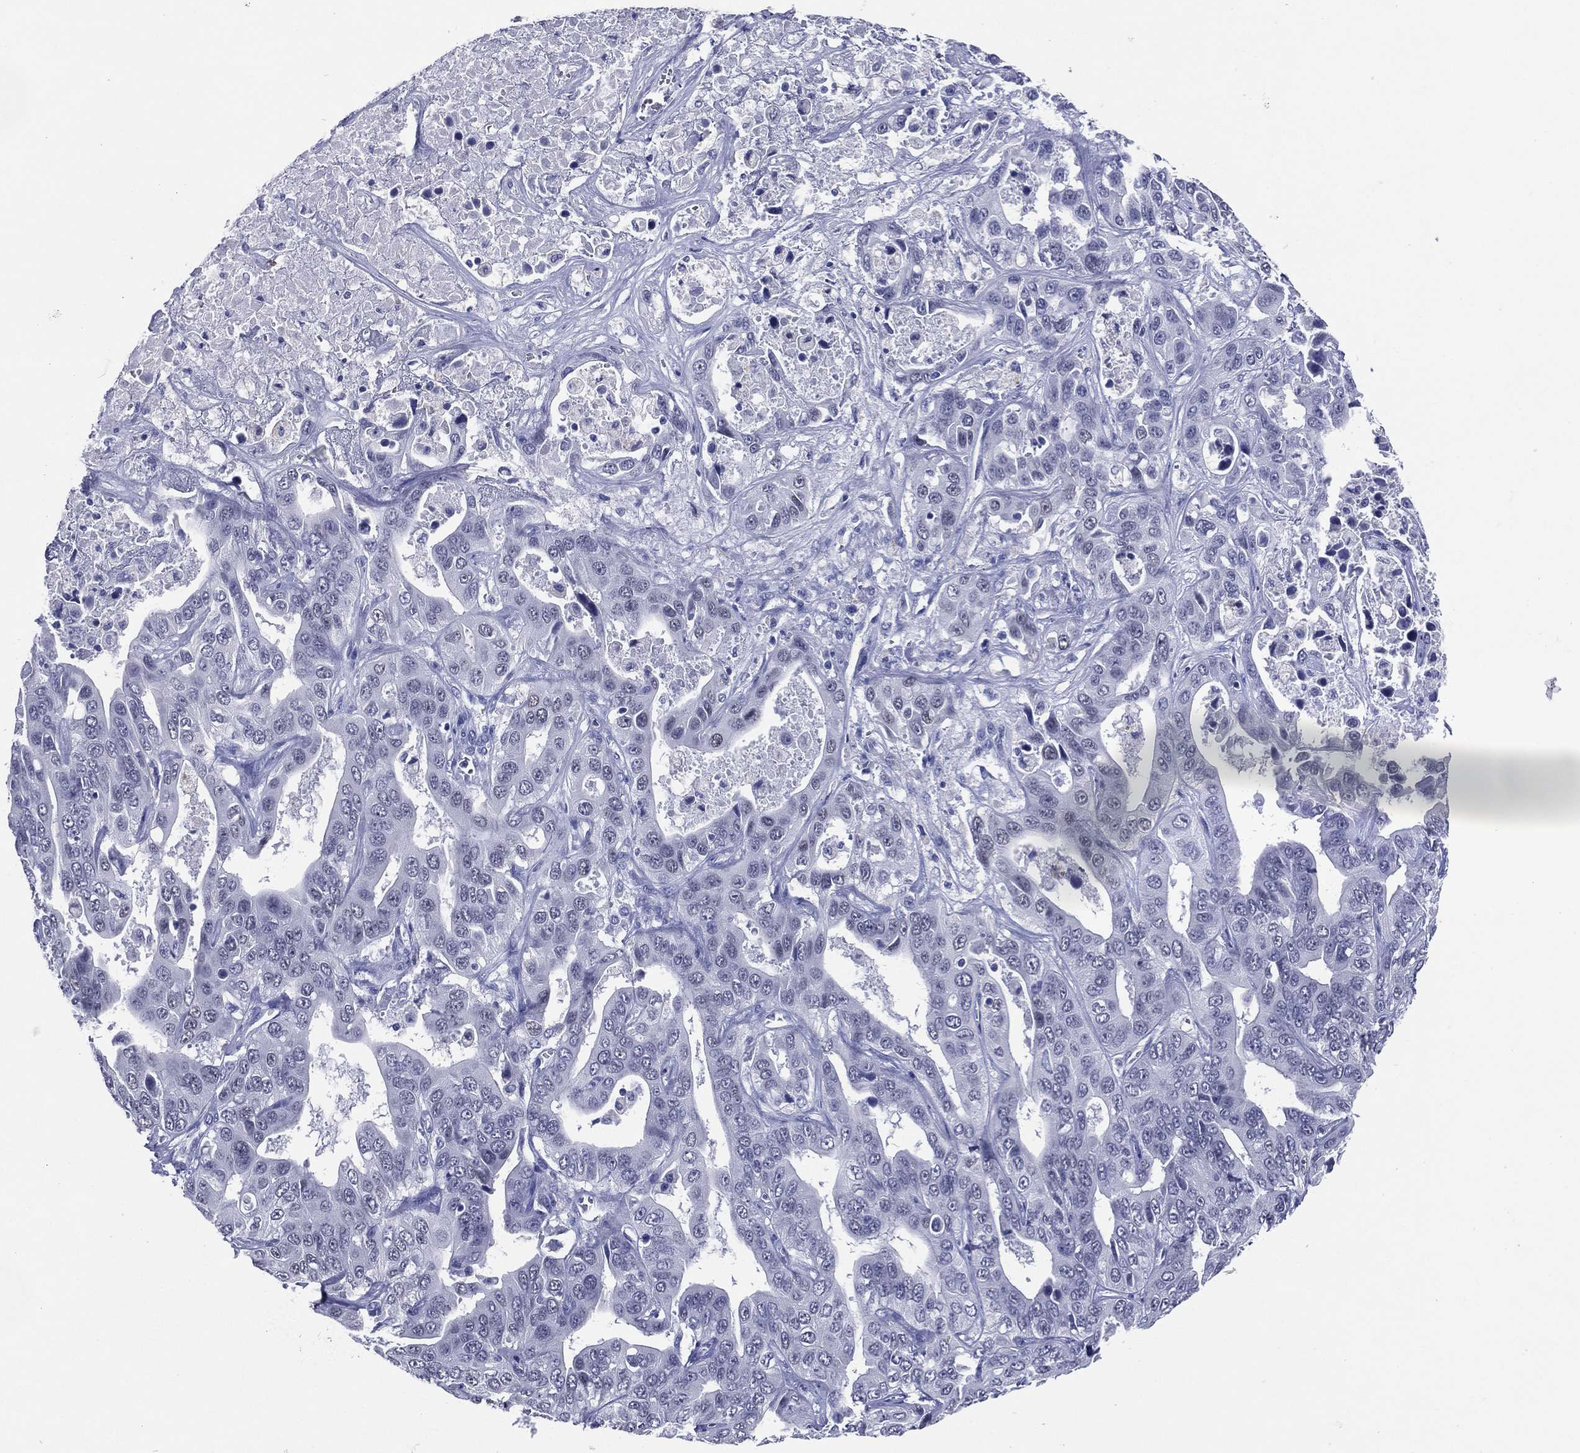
{"staining": {"intensity": "negative", "quantity": "none", "location": "none"}, "tissue": "liver cancer", "cell_type": "Tumor cells", "image_type": "cancer", "snomed": [{"axis": "morphology", "description": "Cholangiocarcinoma"}, {"axis": "topography", "description": "Liver"}], "caption": "Image shows no significant protein positivity in tumor cells of liver cancer.", "gene": "TFAP2A", "patient": {"sex": "female", "age": 52}}